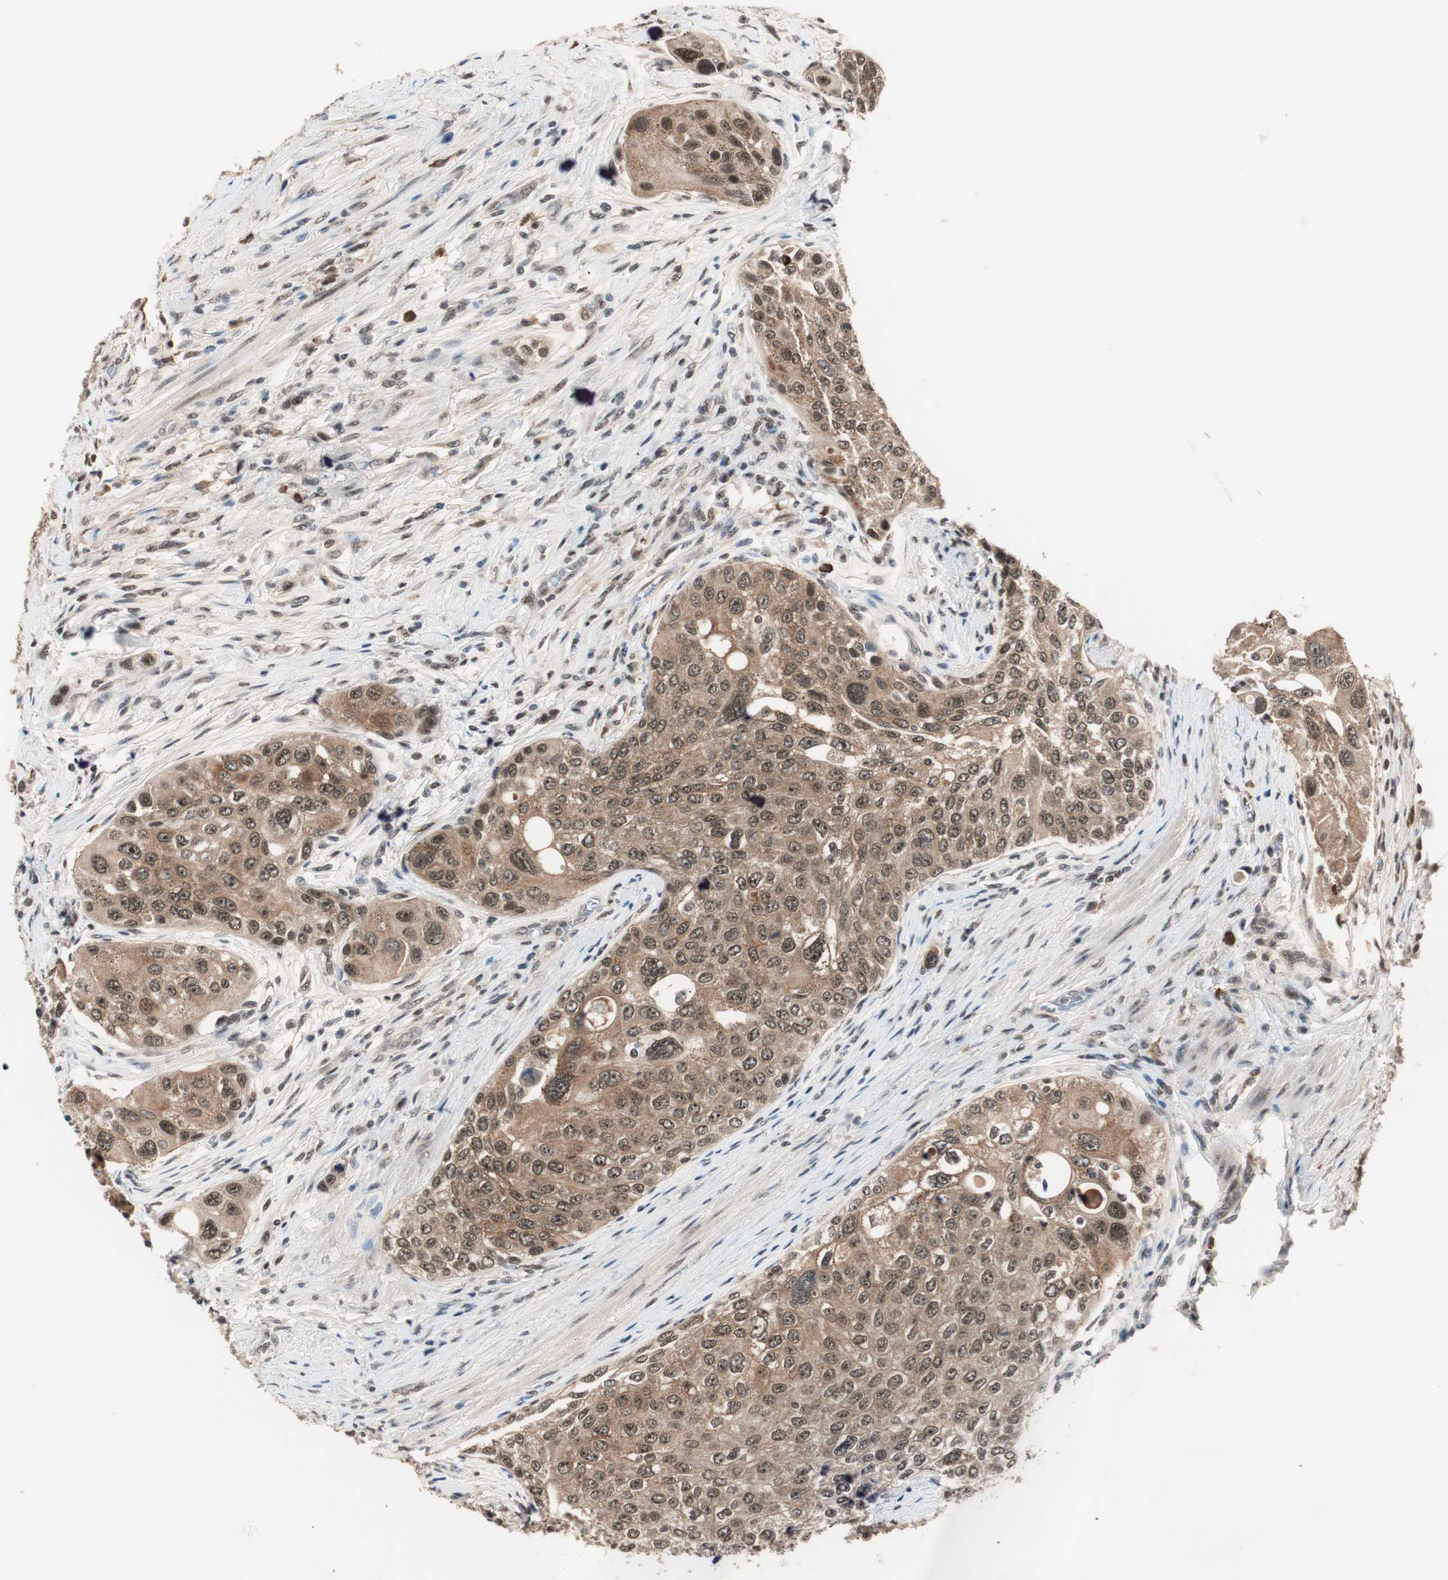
{"staining": {"intensity": "moderate", "quantity": ">75%", "location": "cytoplasmic/membranous"}, "tissue": "urothelial cancer", "cell_type": "Tumor cells", "image_type": "cancer", "snomed": [{"axis": "morphology", "description": "Urothelial carcinoma, High grade"}, {"axis": "topography", "description": "Urinary bladder"}], "caption": "The micrograph exhibits a brown stain indicating the presence of a protein in the cytoplasmic/membranous of tumor cells in urothelial cancer. (brown staining indicates protein expression, while blue staining denotes nuclei).", "gene": "NFRKB", "patient": {"sex": "female", "age": 56}}